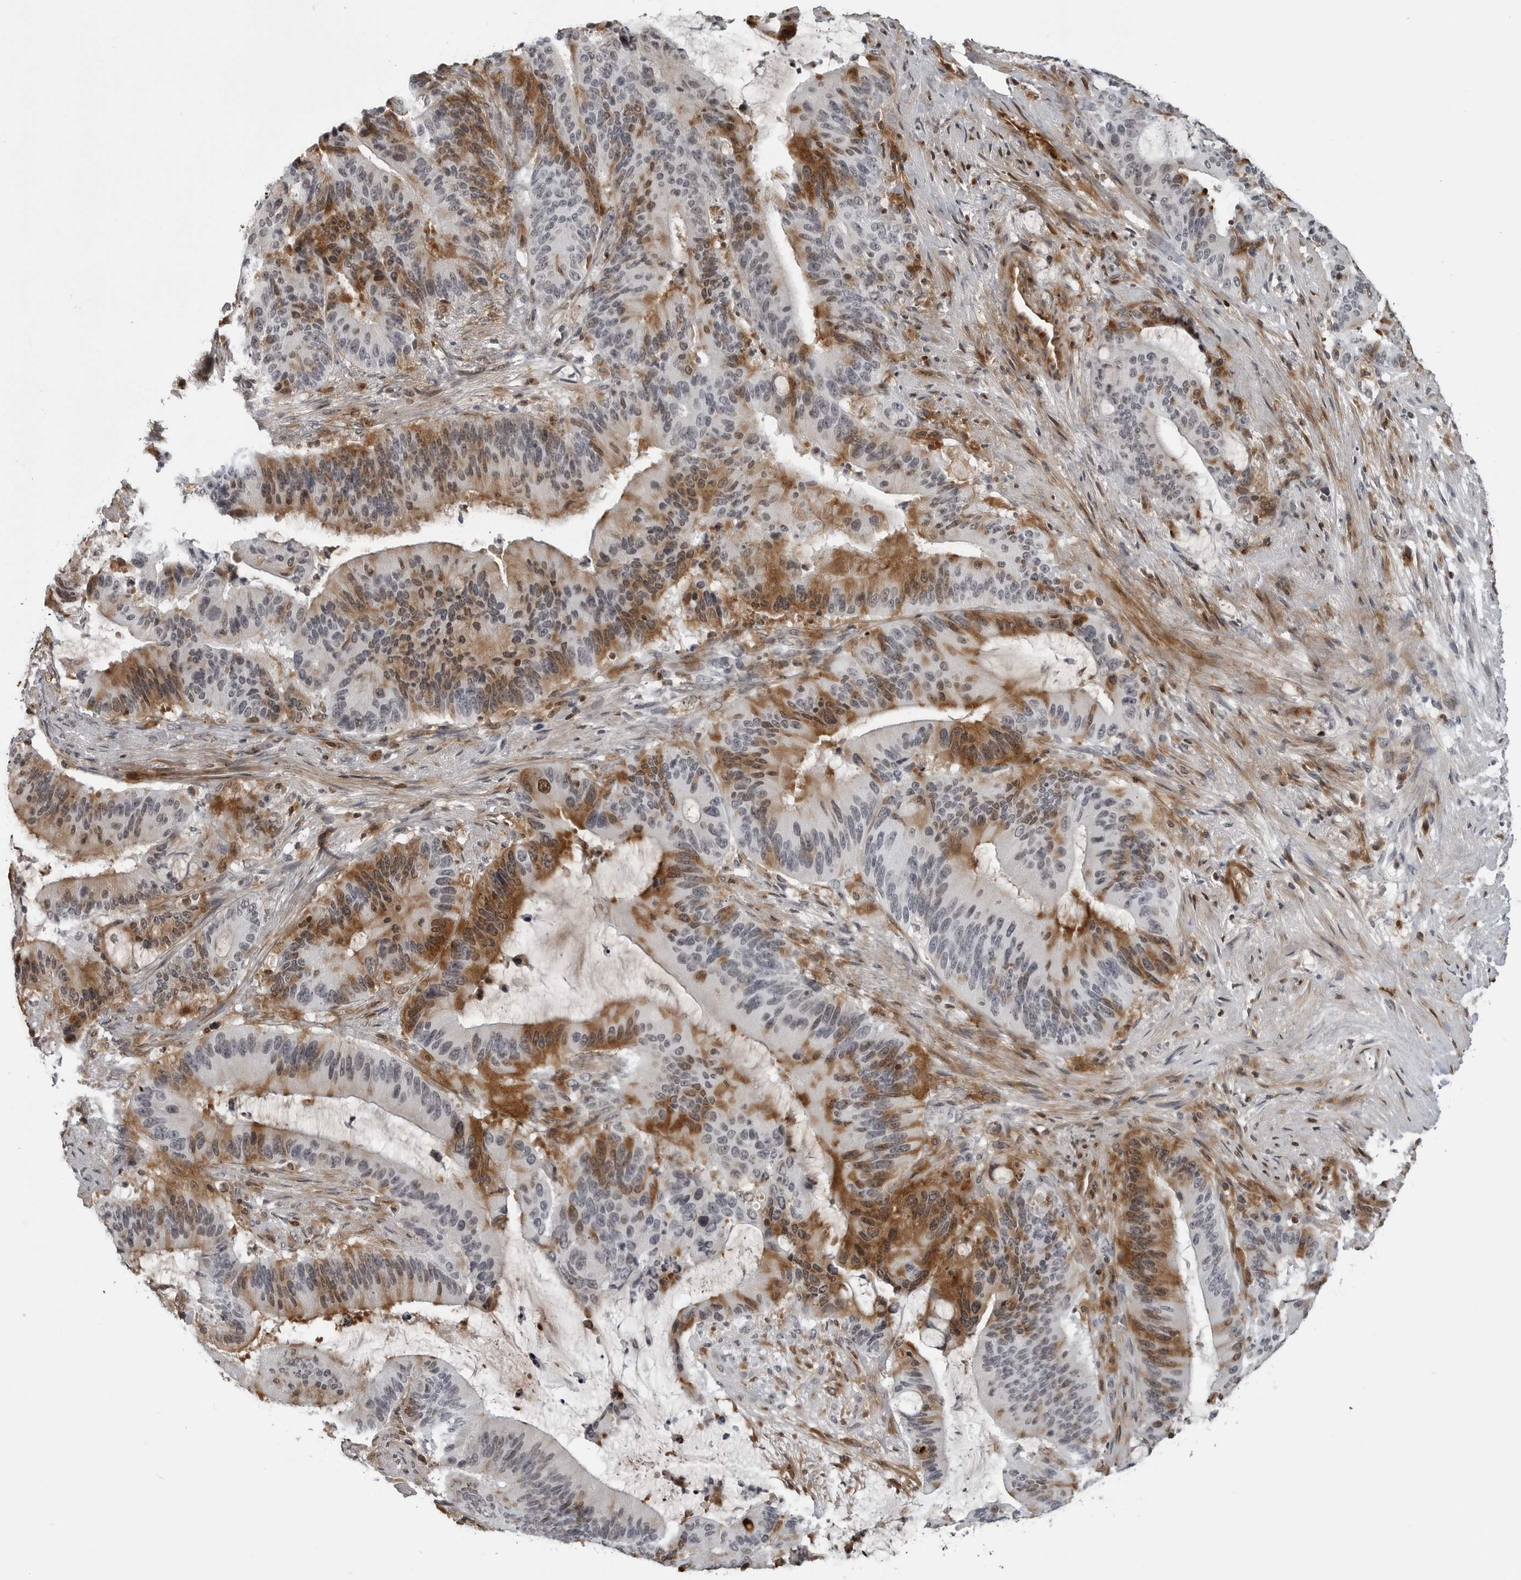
{"staining": {"intensity": "moderate", "quantity": "25%-75%", "location": "cytoplasmic/membranous"}, "tissue": "liver cancer", "cell_type": "Tumor cells", "image_type": "cancer", "snomed": [{"axis": "morphology", "description": "Normal tissue, NOS"}, {"axis": "morphology", "description": "Cholangiocarcinoma"}, {"axis": "topography", "description": "Liver"}, {"axis": "topography", "description": "Peripheral nerve tissue"}], "caption": "Liver cancer (cholangiocarcinoma) stained with a brown dye displays moderate cytoplasmic/membranous positive staining in about 25%-75% of tumor cells.", "gene": "CXCR5", "patient": {"sex": "female", "age": 73}}